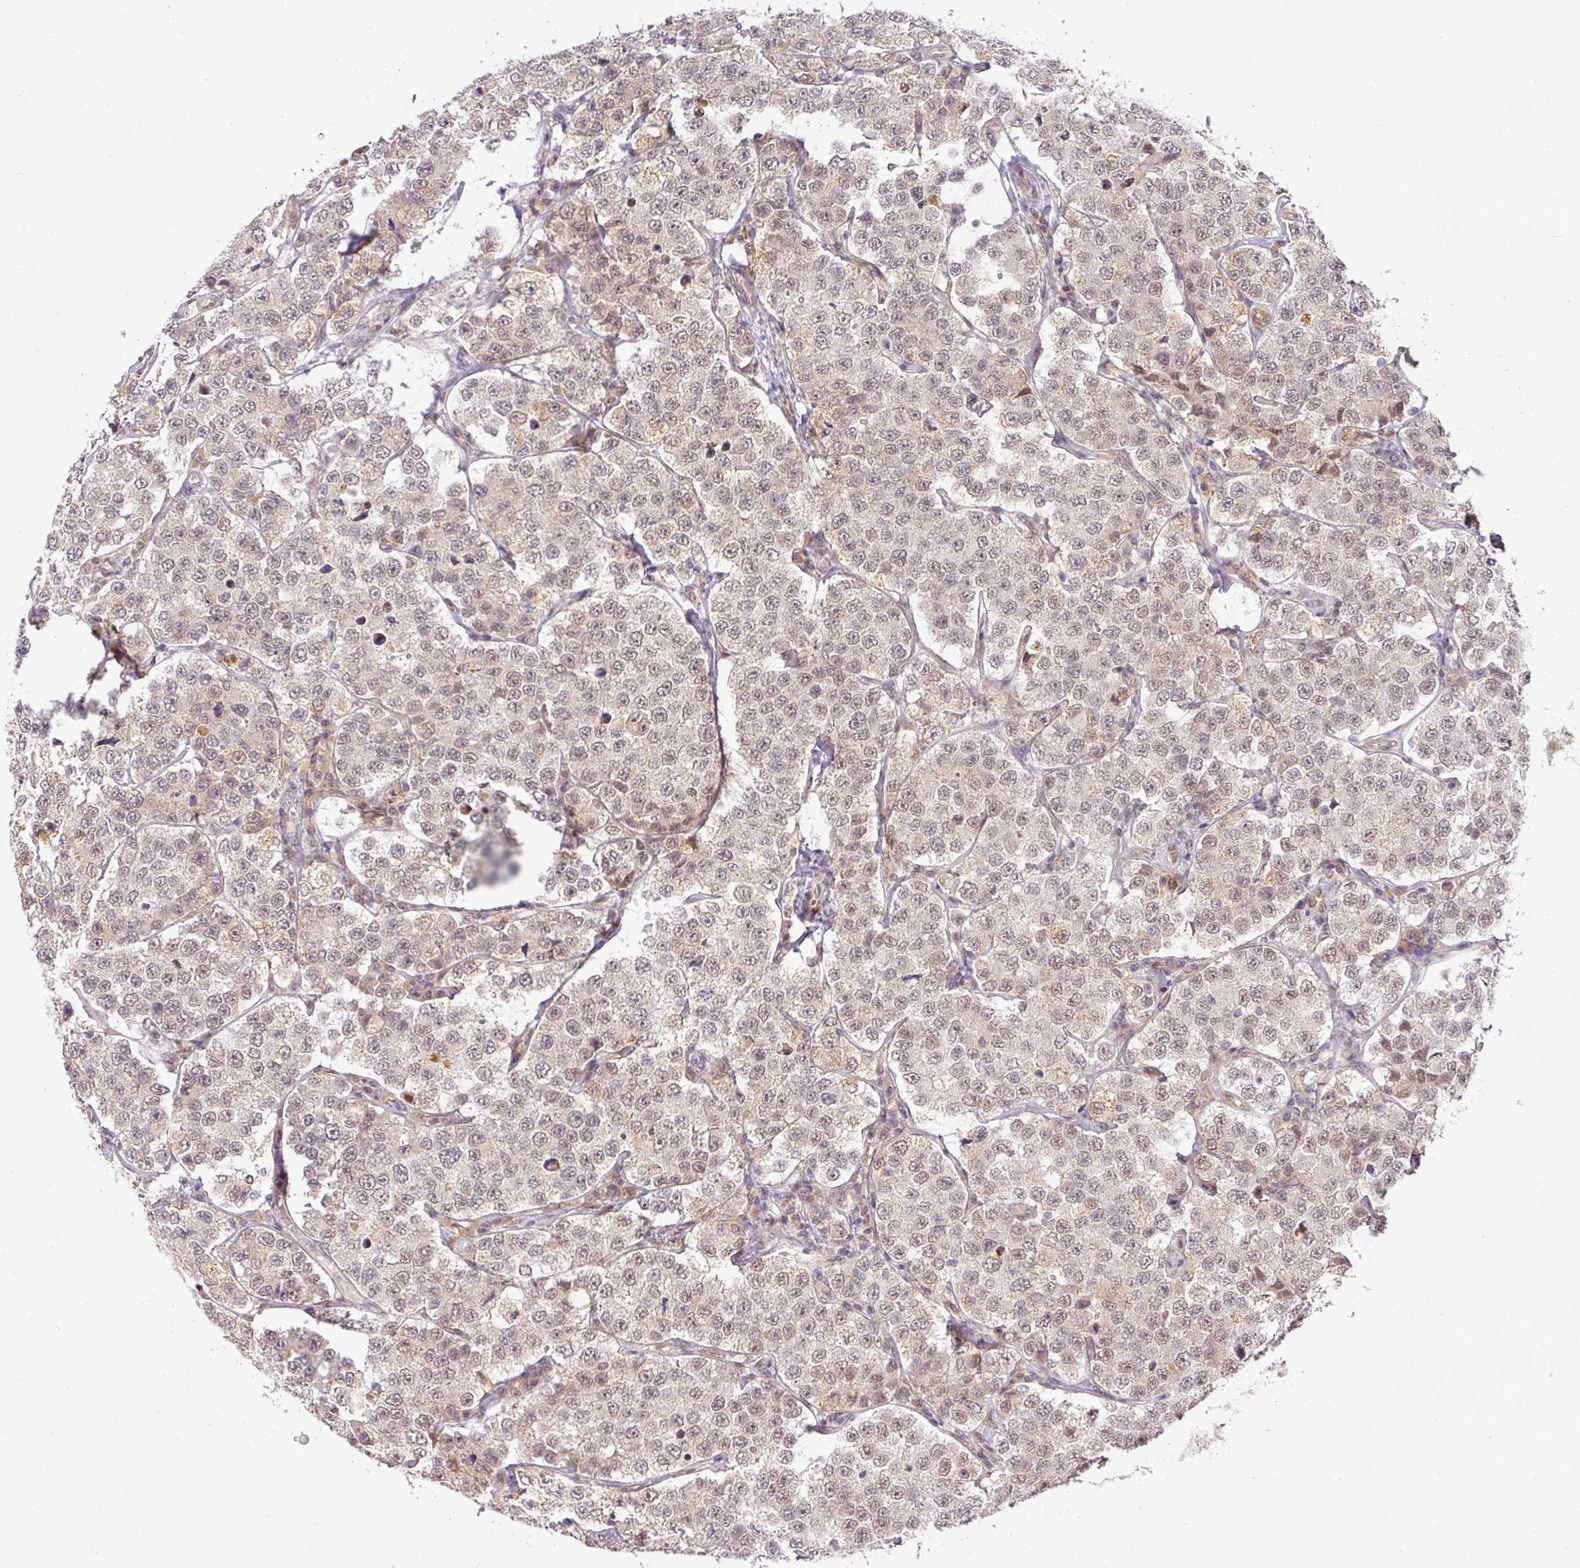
{"staining": {"intensity": "weak", "quantity": ">75%", "location": "nuclear"}, "tissue": "testis cancer", "cell_type": "Tumor cells", "image_type": "cancer", "snomed": [{"axis": "morphology", "description": "Seminoma, NOS"}, {"axis": "topography", "description": "Testis"}], "caption": "Protein expression analysis of testis seminoma shows weak nuclear positivity in about >75% of tumor cells. (DAB (3,3'-diaminobenzidine) = brown stain, brightfield microscopy at high magnification).", "gene": "C1orf226", "patient": {"sex": "male", "age": 34}}